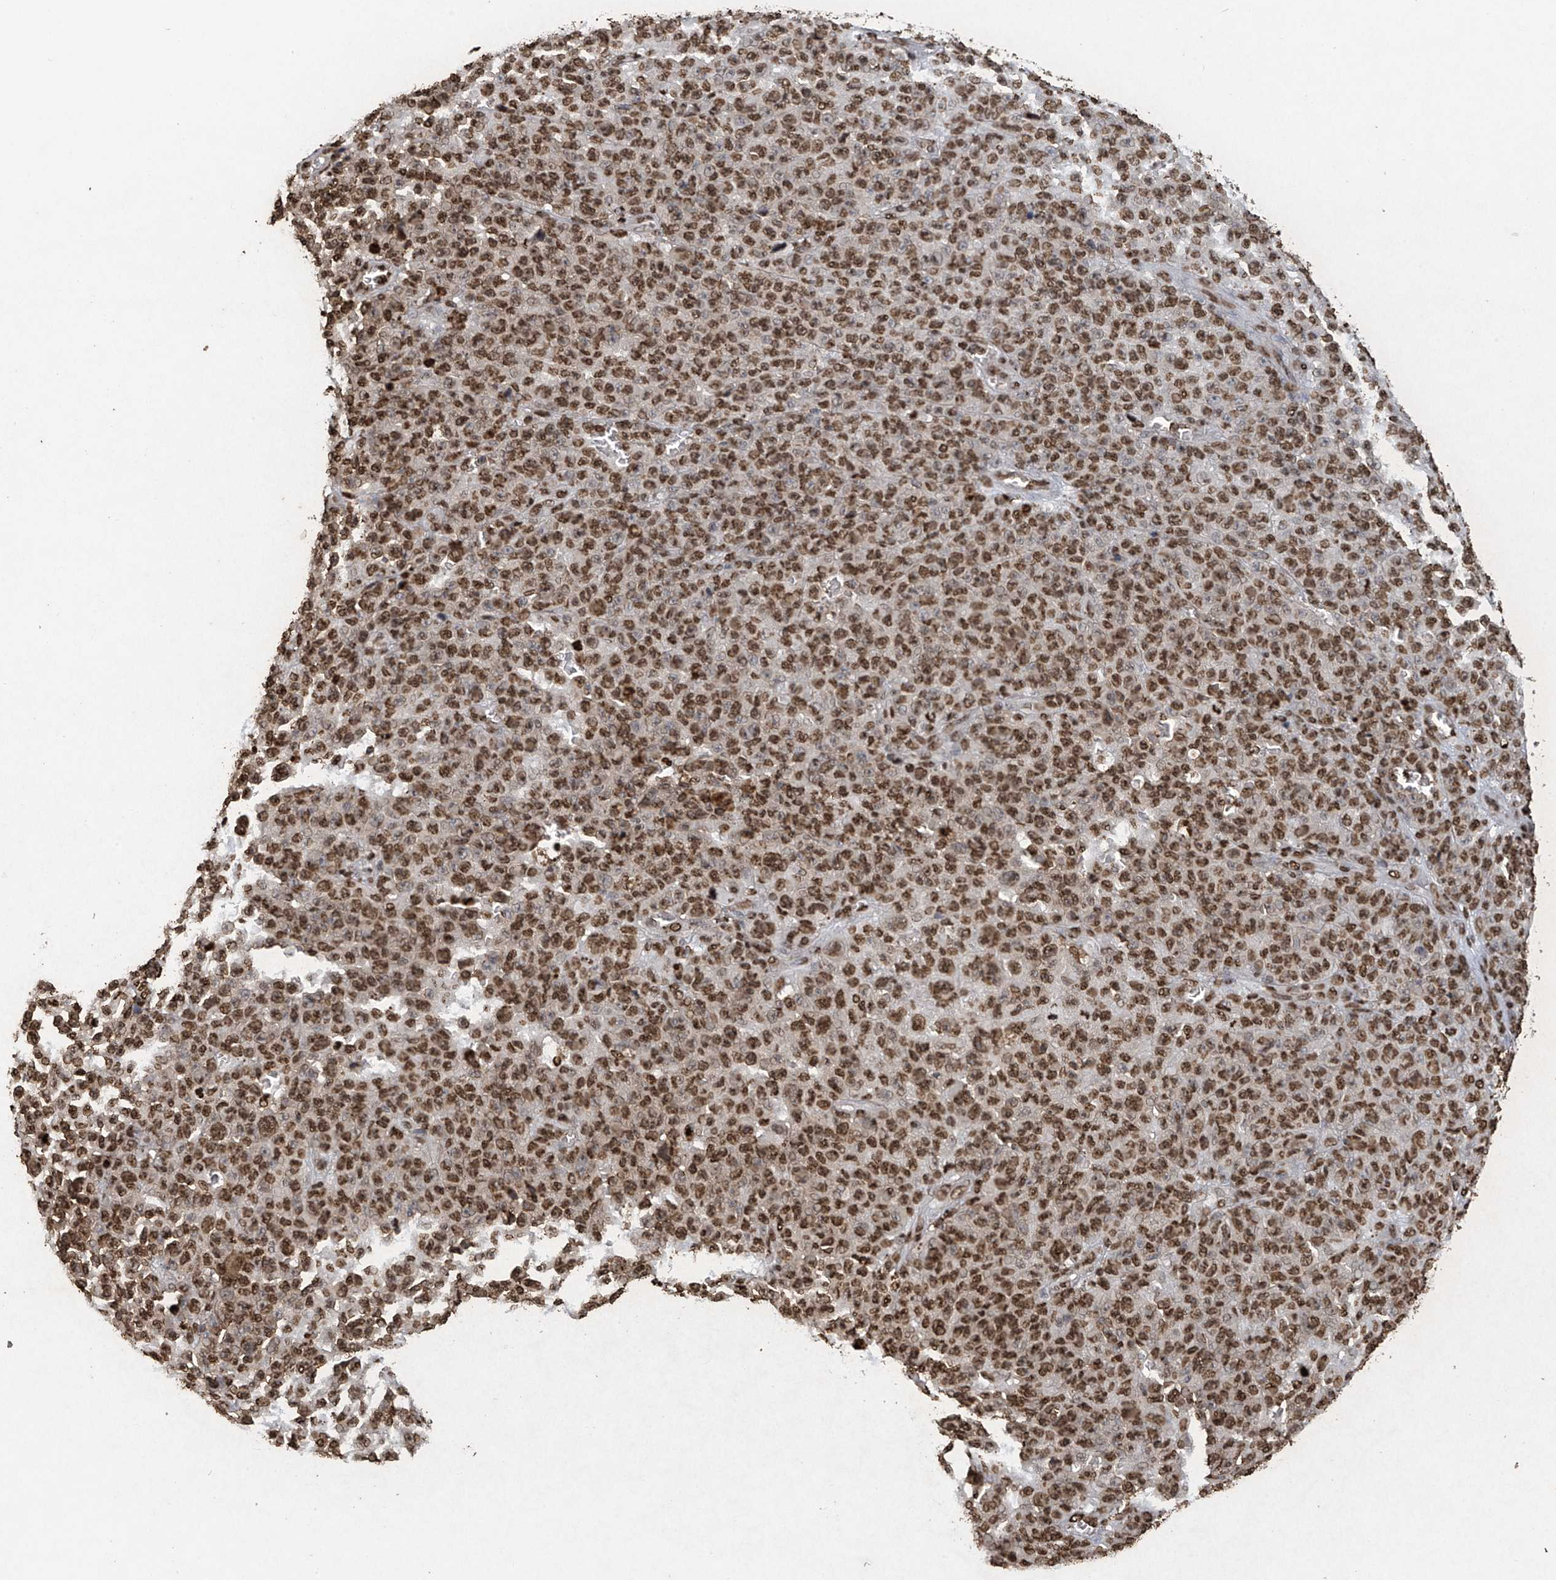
{"staining": {"intensity": "moderate", "quantity": ">75%", "location": "nuclear"}, "tissue": "melanoma", "cell_type": "Tumor cells", "image_type": "cancer", "snomed": [{"axis": "morphology", "description": "Malignant melanoma, NOS"}, {"axis": "topography", "description": "Skin"}], "caption": "The immunohistochemical stain labels moderate nuclear positivity in tumor cells of malignant melanoma tissue.", "gene": "H3-3A", "patient": {"sex": "female", "age": 82}}